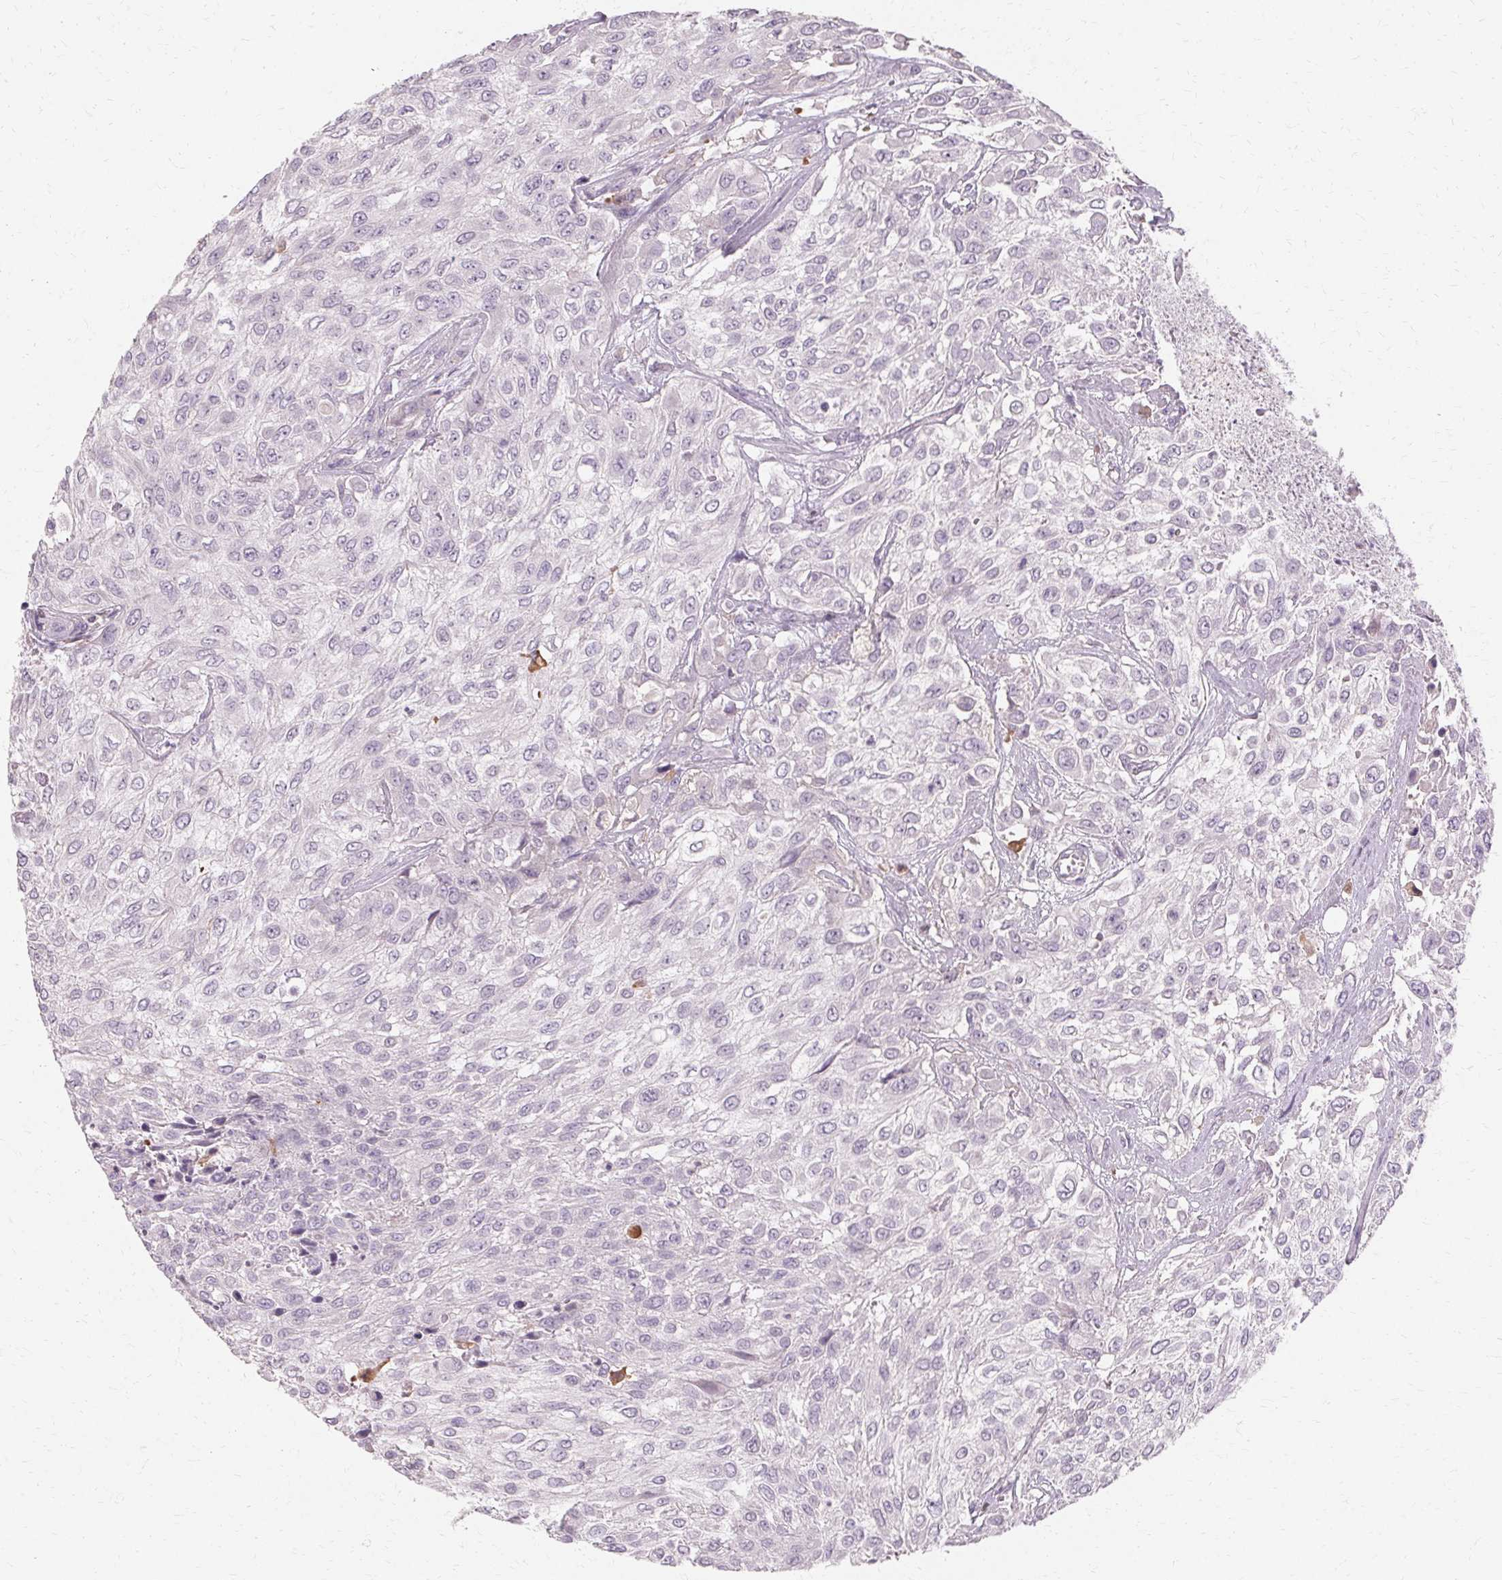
{"staining": {"intensity": "negative", "quantity": "none", "location": "none"}, "tissue": "urothelial cancer", "cell_type": "Tumor cells", "image_type": "cancer", "snomed": [{"axis": "morphology", "description": "Urothelial carcinoma, High grade"}, {"axis": "topography", "description": "Urinary bladder"}], "caption": "An image of urothelial cancer stained for a protein exhibits no brown staining in tumor cells.", "gene": "IFNGR1", "patient": {"sex": "male", "age": 57}}